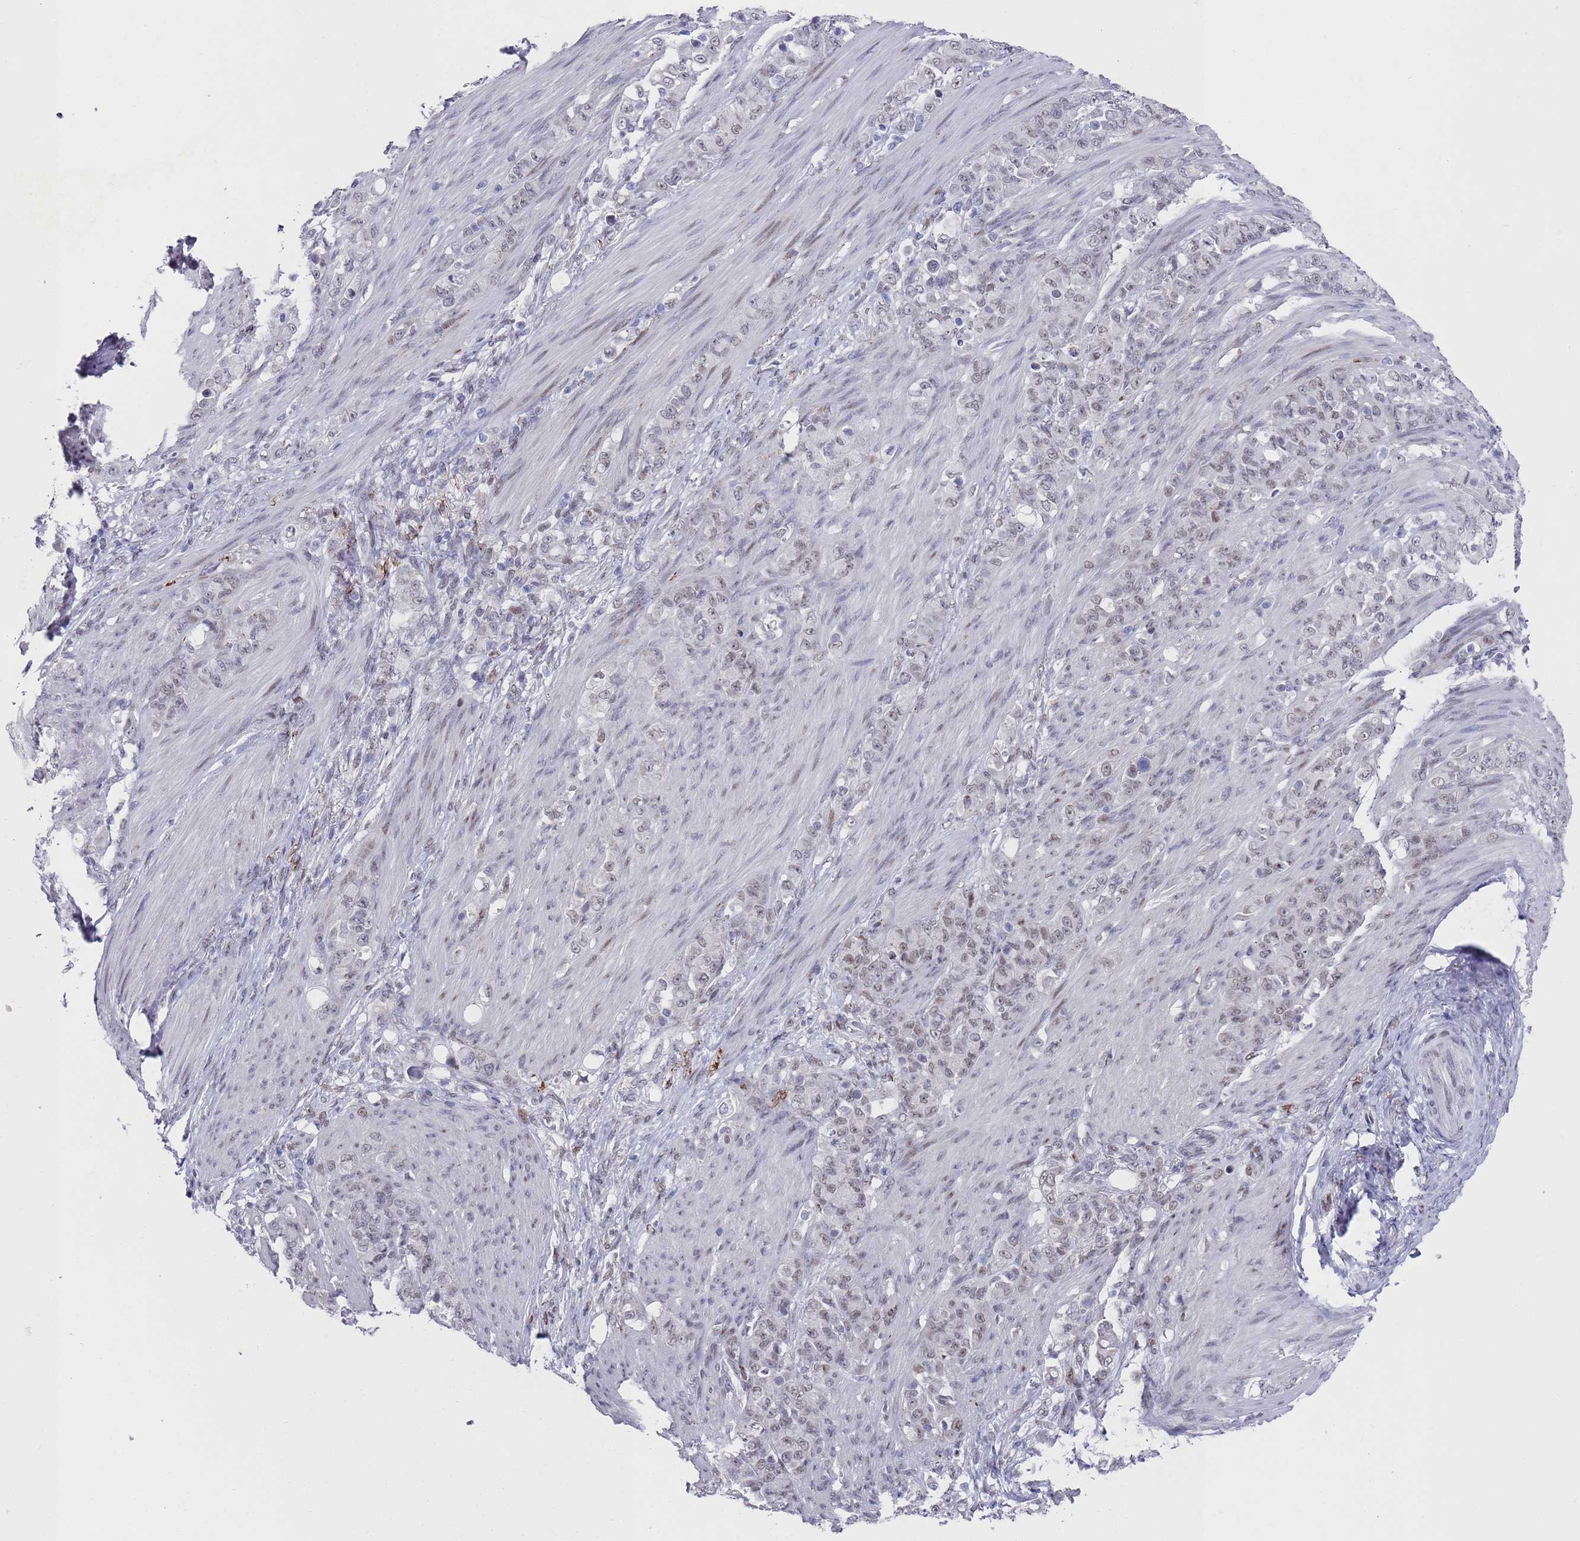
{"staining": {"intensity": "weak", "quantity": "25%-75%", "location": "nuclear"}, "tissue": "stomach cancer", "cell_type": "Tumor cells", "image_type": "cancer", "snomed": [{"axis": "morphology", "description": "Adenocarcinoma, NOS"}, {"axis": "topography", "description": "Stomach"}], "caption": "Protein staining of stomach cancer (adenocarcinoma) tissue shows weak nuclear staining in about 25%-75% of tumor cells.", "gene": "COPS6", "patient": {"sex": "female", "age": 79}}